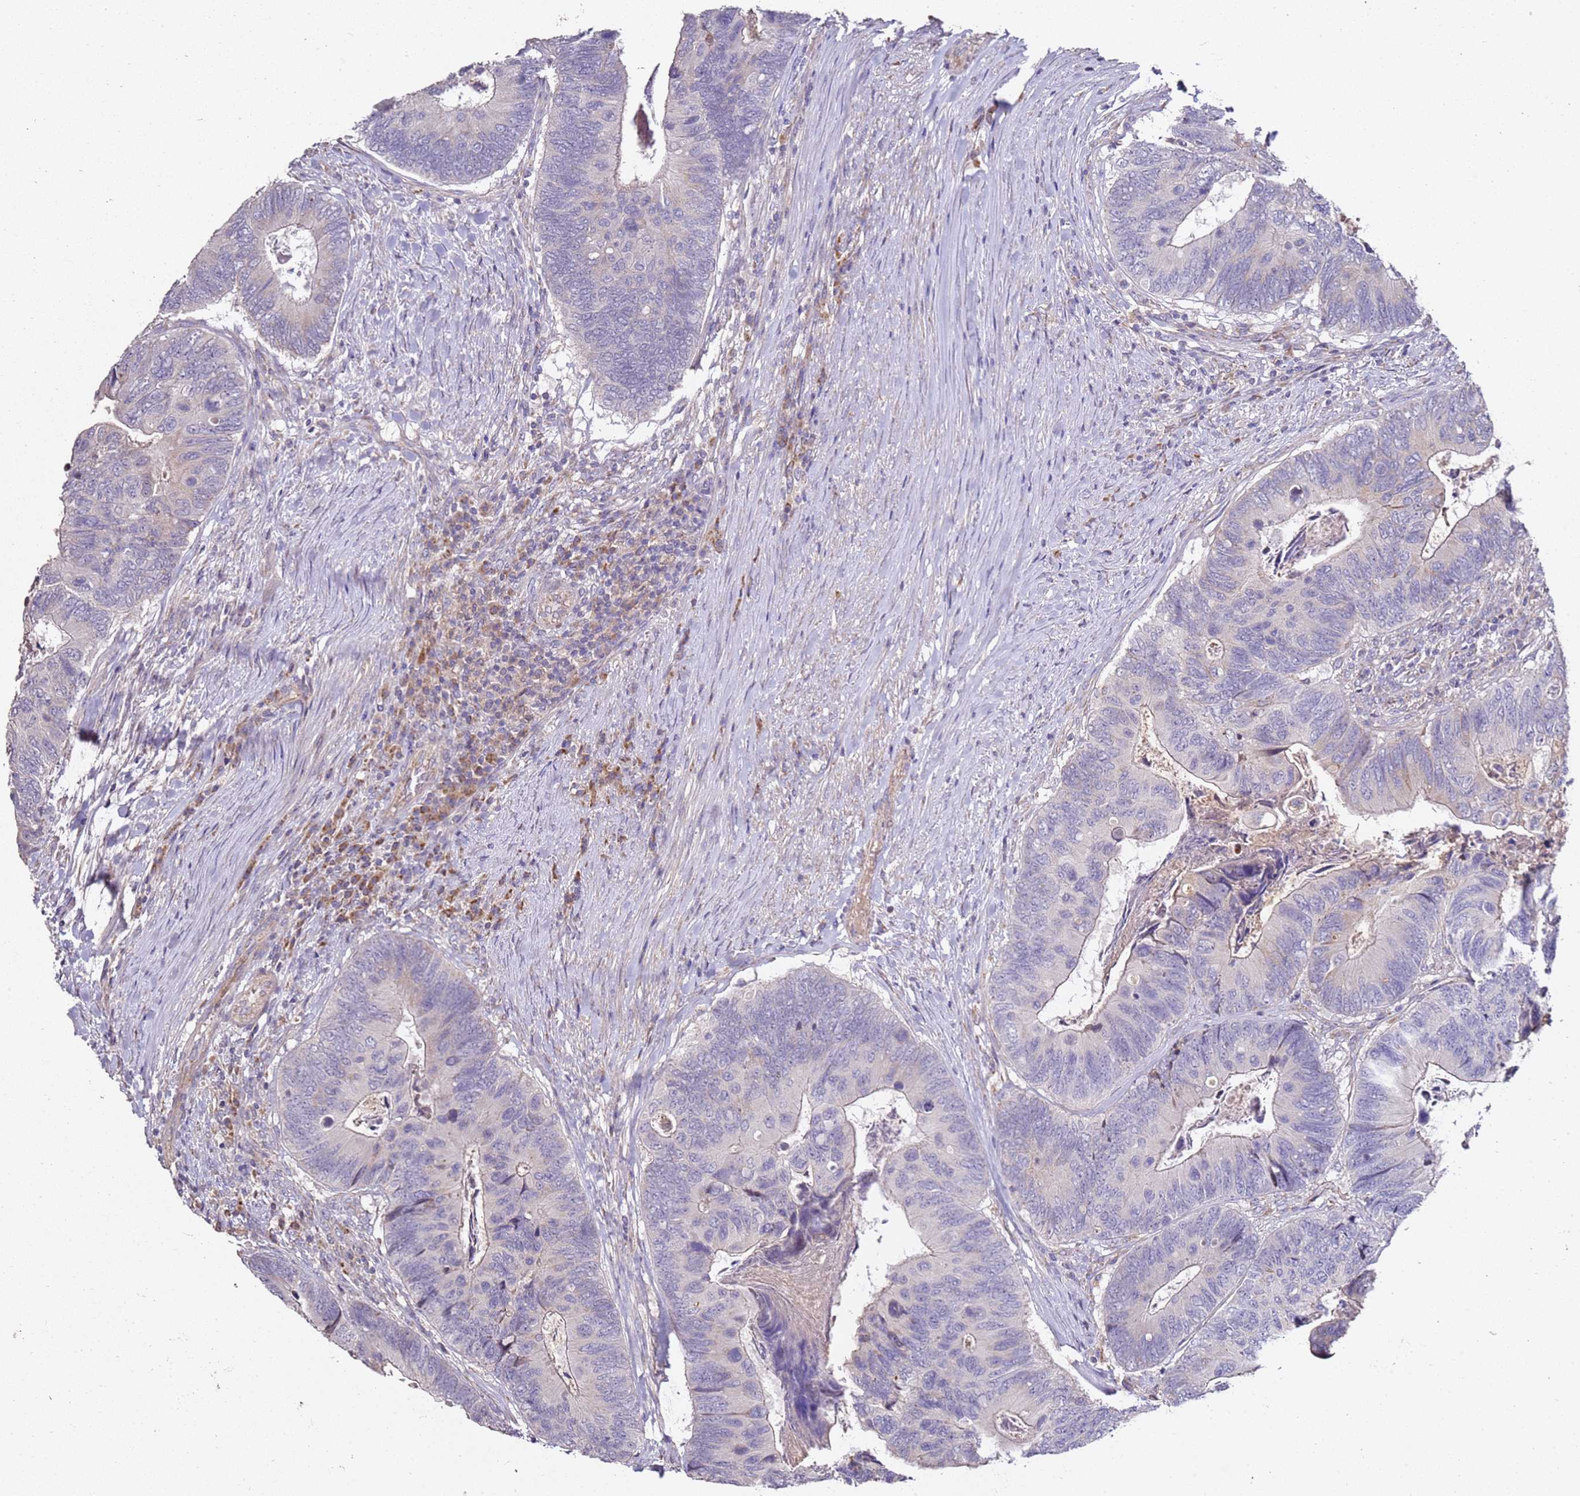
{"staining": {"intensity": "weak", "quantity": "<25%", "location": "cytoplasmic/membranous"}, "tissue": "colorectal cancer", "cell_type": "Tumor cells", "image_type": "cancer", "snomed": [{"axis": "morphology", "description": "Adenocarcinoma, NOS"}, {"axis": "topography", "description": "Colon"}], "caption": "An image of colorectal adenocarcinoma stained for a protein exhibits no brown staining in tumor cells.", "gene": "OR2B11", "patient": {"sex": "female", "age": 67}}